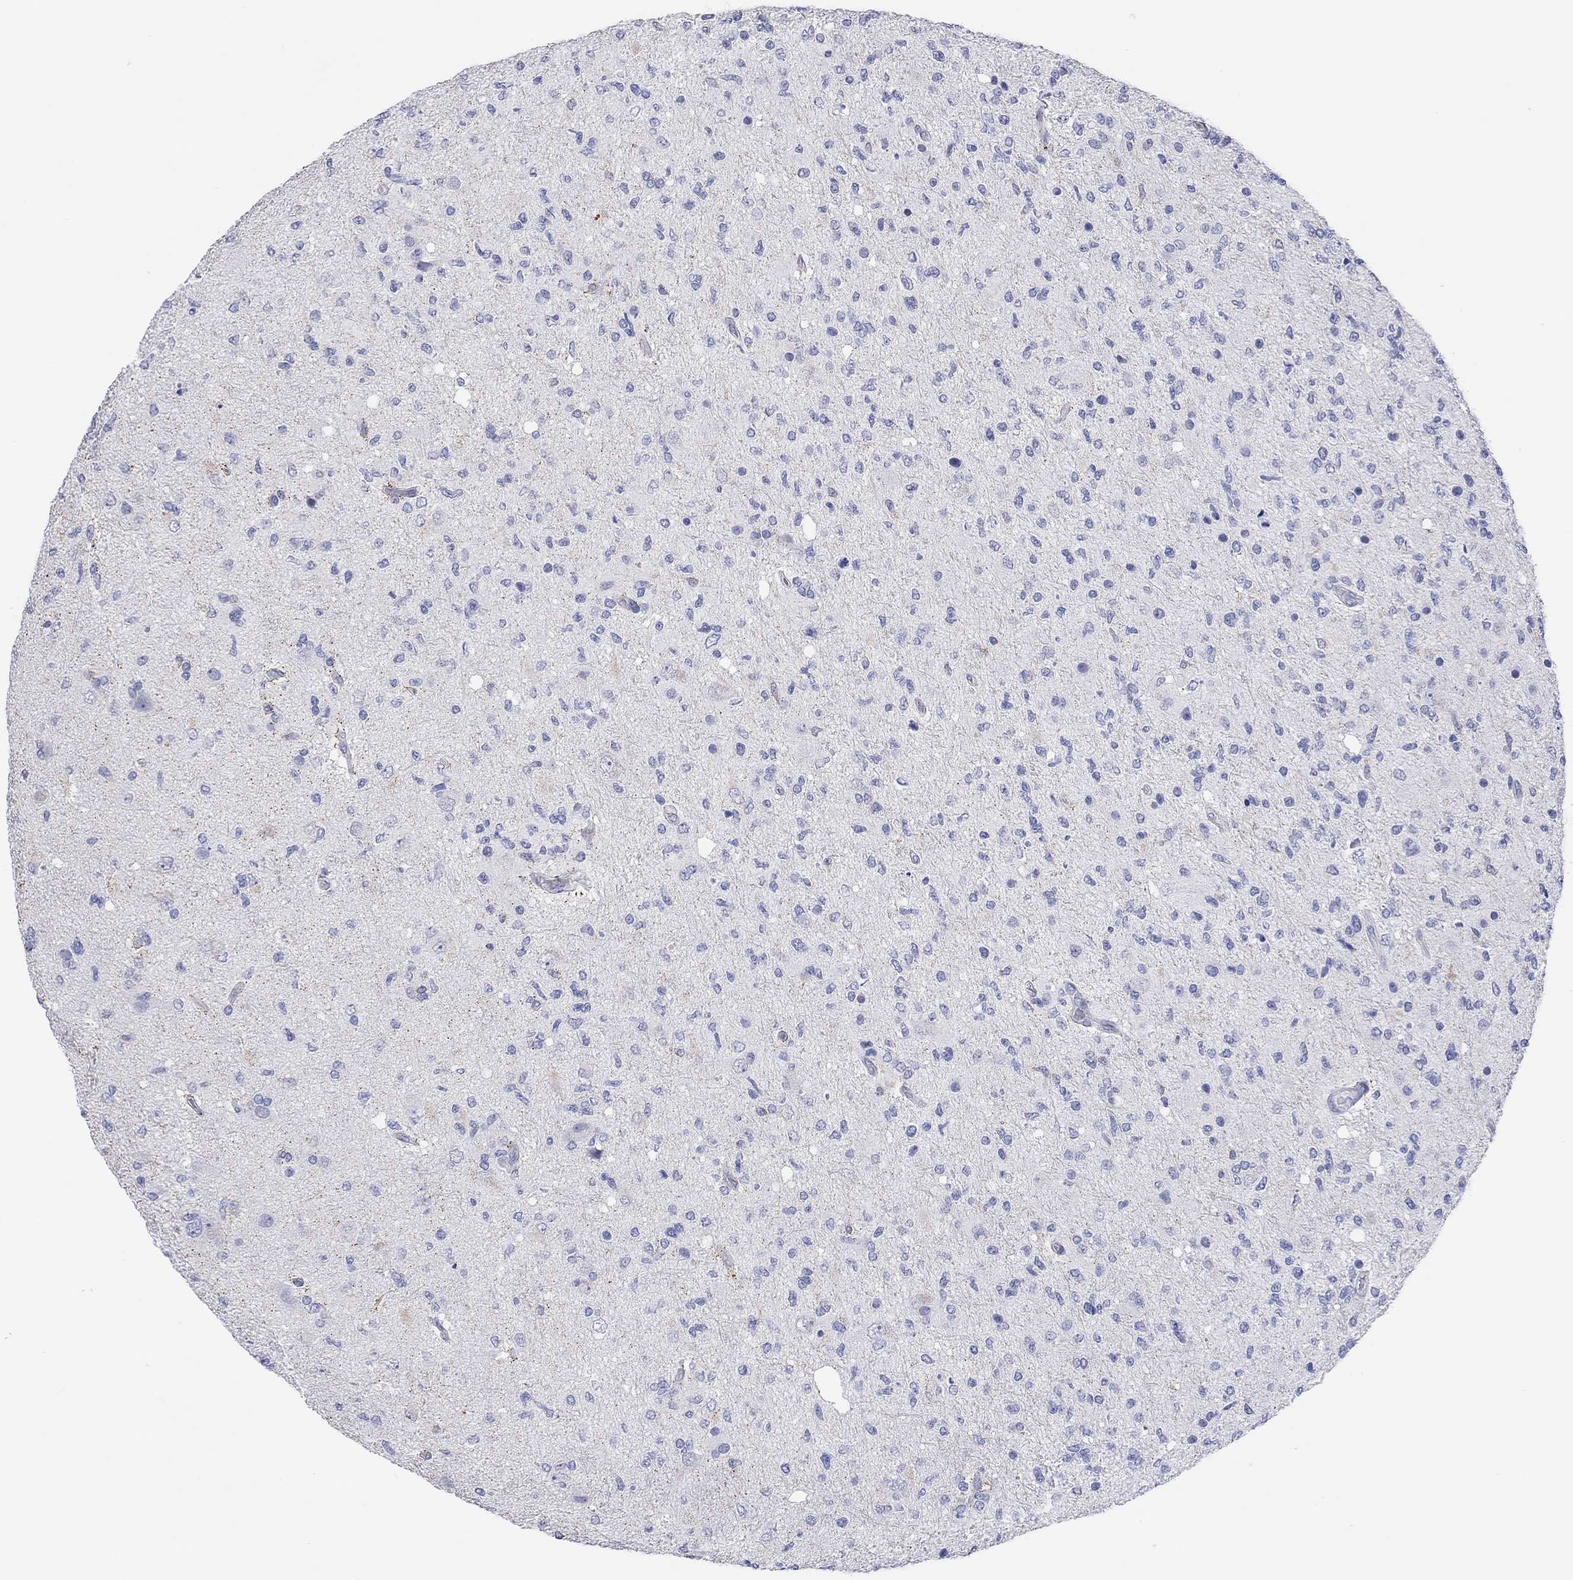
{"staining": {"intensity": "negative", "quantity": "none", "location": "none"}, "tissue": "glioma", "cell_type": "Tumor cells", "image_type": "cancer", "snomed": [{"axis": "morphology", "description": "Glioma, malignant, High grade"}, {"axis": "topography", "description": "Cerebral cortex"}], "caption": "There is no significant staining in tumor cells of glioma.", "gene": "TMEM221", "patient": {"sex": "male", "age": 70}}